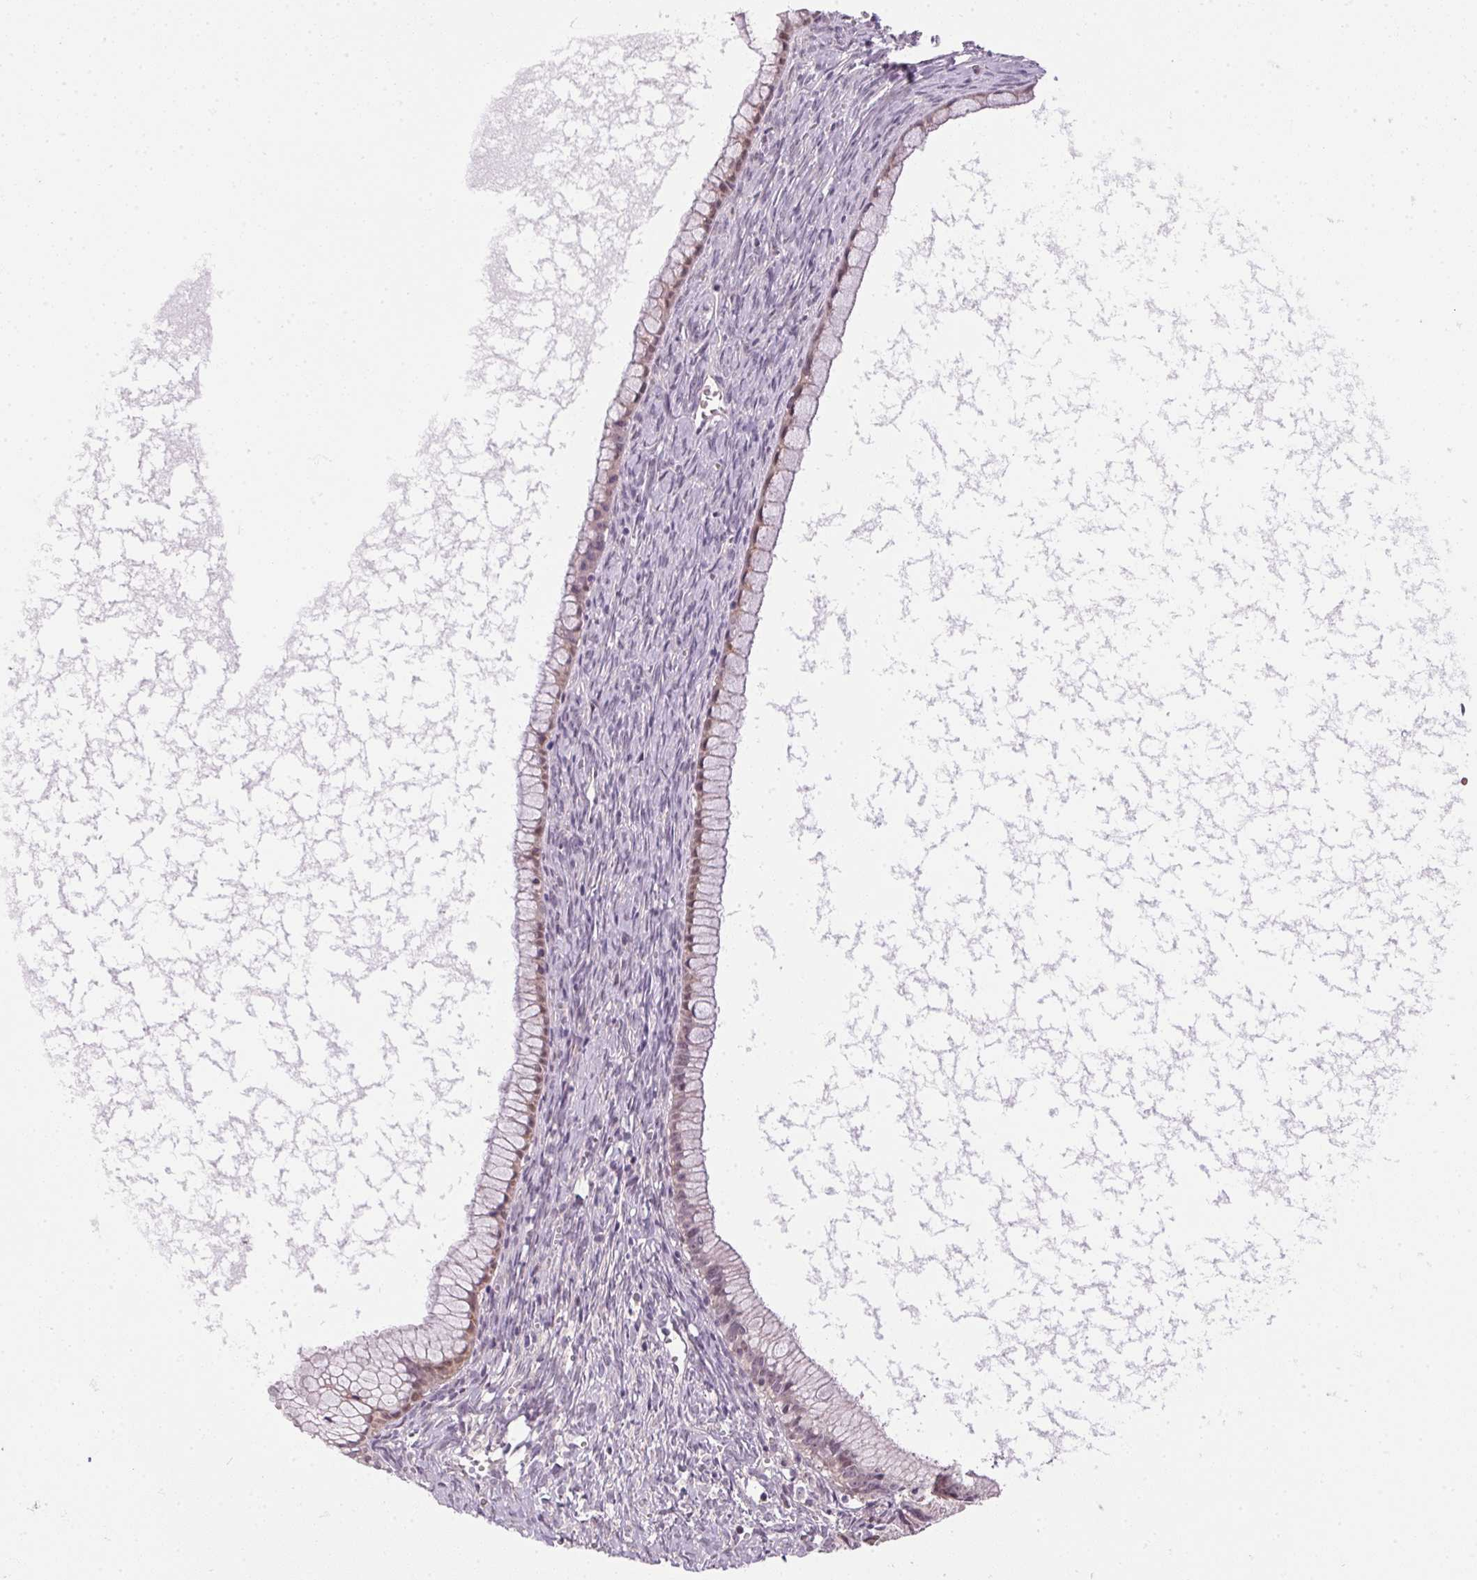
{"staining": {"intensity": "weak", "quantity": "25%-75%", "location": "cytoplasmic/membranous"}, "tissue": "ovarian cancer", "cell_type": "Tumor cells", "image_type": "cancer", "snomed": [{"axis": "morphology", "description": "Cystadenocarcinoma, mucinous, NOS"}, {"axis": "topography", "description": "Ovary"}], "caption": "Mucinous cystadenocarcinoma (ovarian) tissue exhibits weak cytoplasmic/membranous expression in about 25%-75% of tumor cells", "gene": "SC5D", "patient": {"sex": "female", "age": 41}}